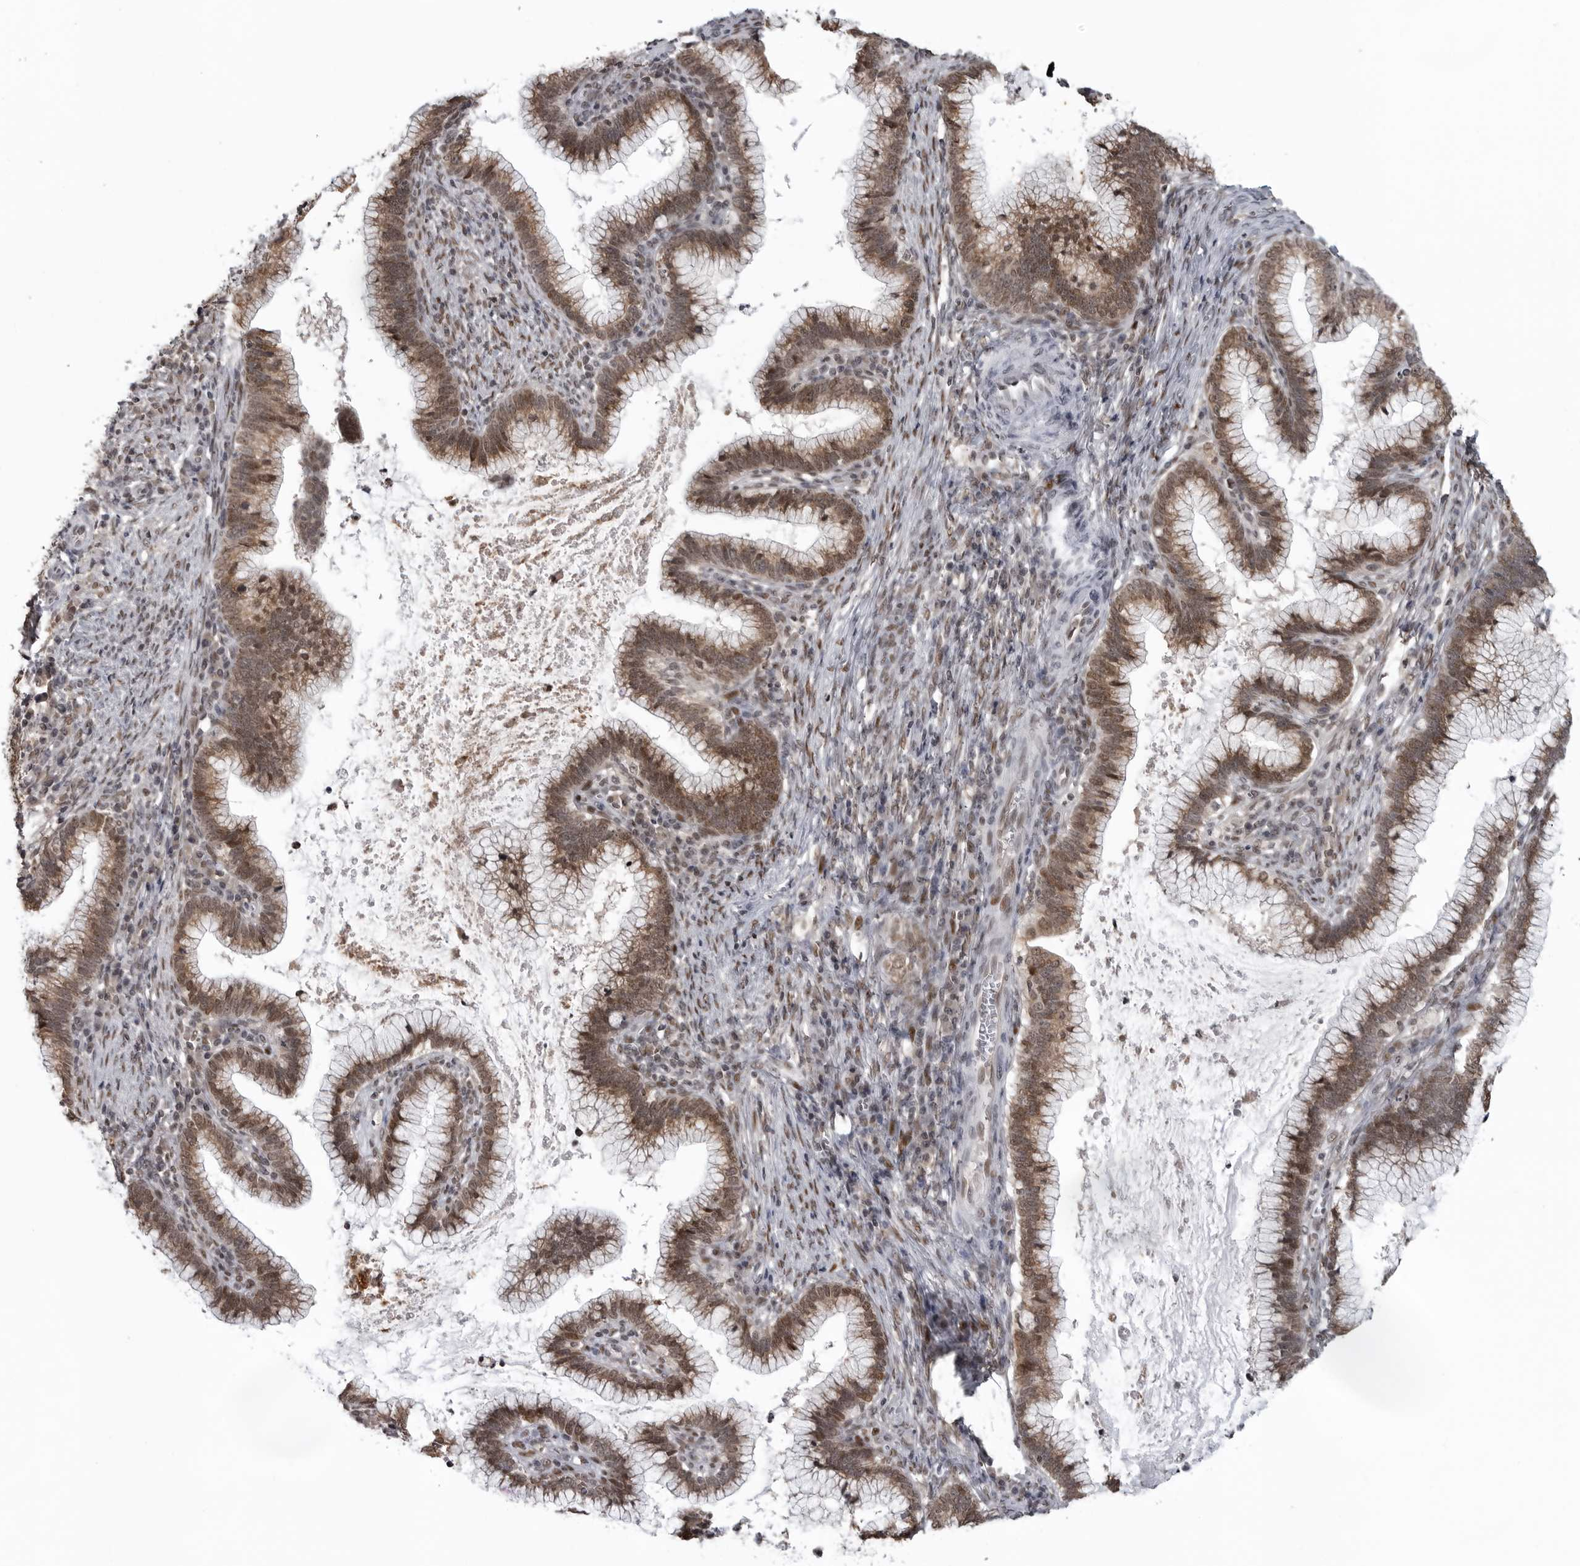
{"staining": {"intensity": "moderate", "quantity": ">75%", "location": "cytoplasmic/membranous,nuclear"}, "tissue": "cervical cancer", "cell_type": "Tumor cells", "image_type": "cancer", "snomed": [{"axis": "morphology", "description": "Adenocarcinoma, NOS"}, {"axis": "topography", "description": "Cervix"}], "caption": "Cervical cancer tissue displays moderate cytoplasmic/membranous and nuclear positivity in approximately >75% of tumor cells, visualized by immunohistochemistry.", "gene": "C8orf58", "patient": {"sex": "female", "age": 36}}